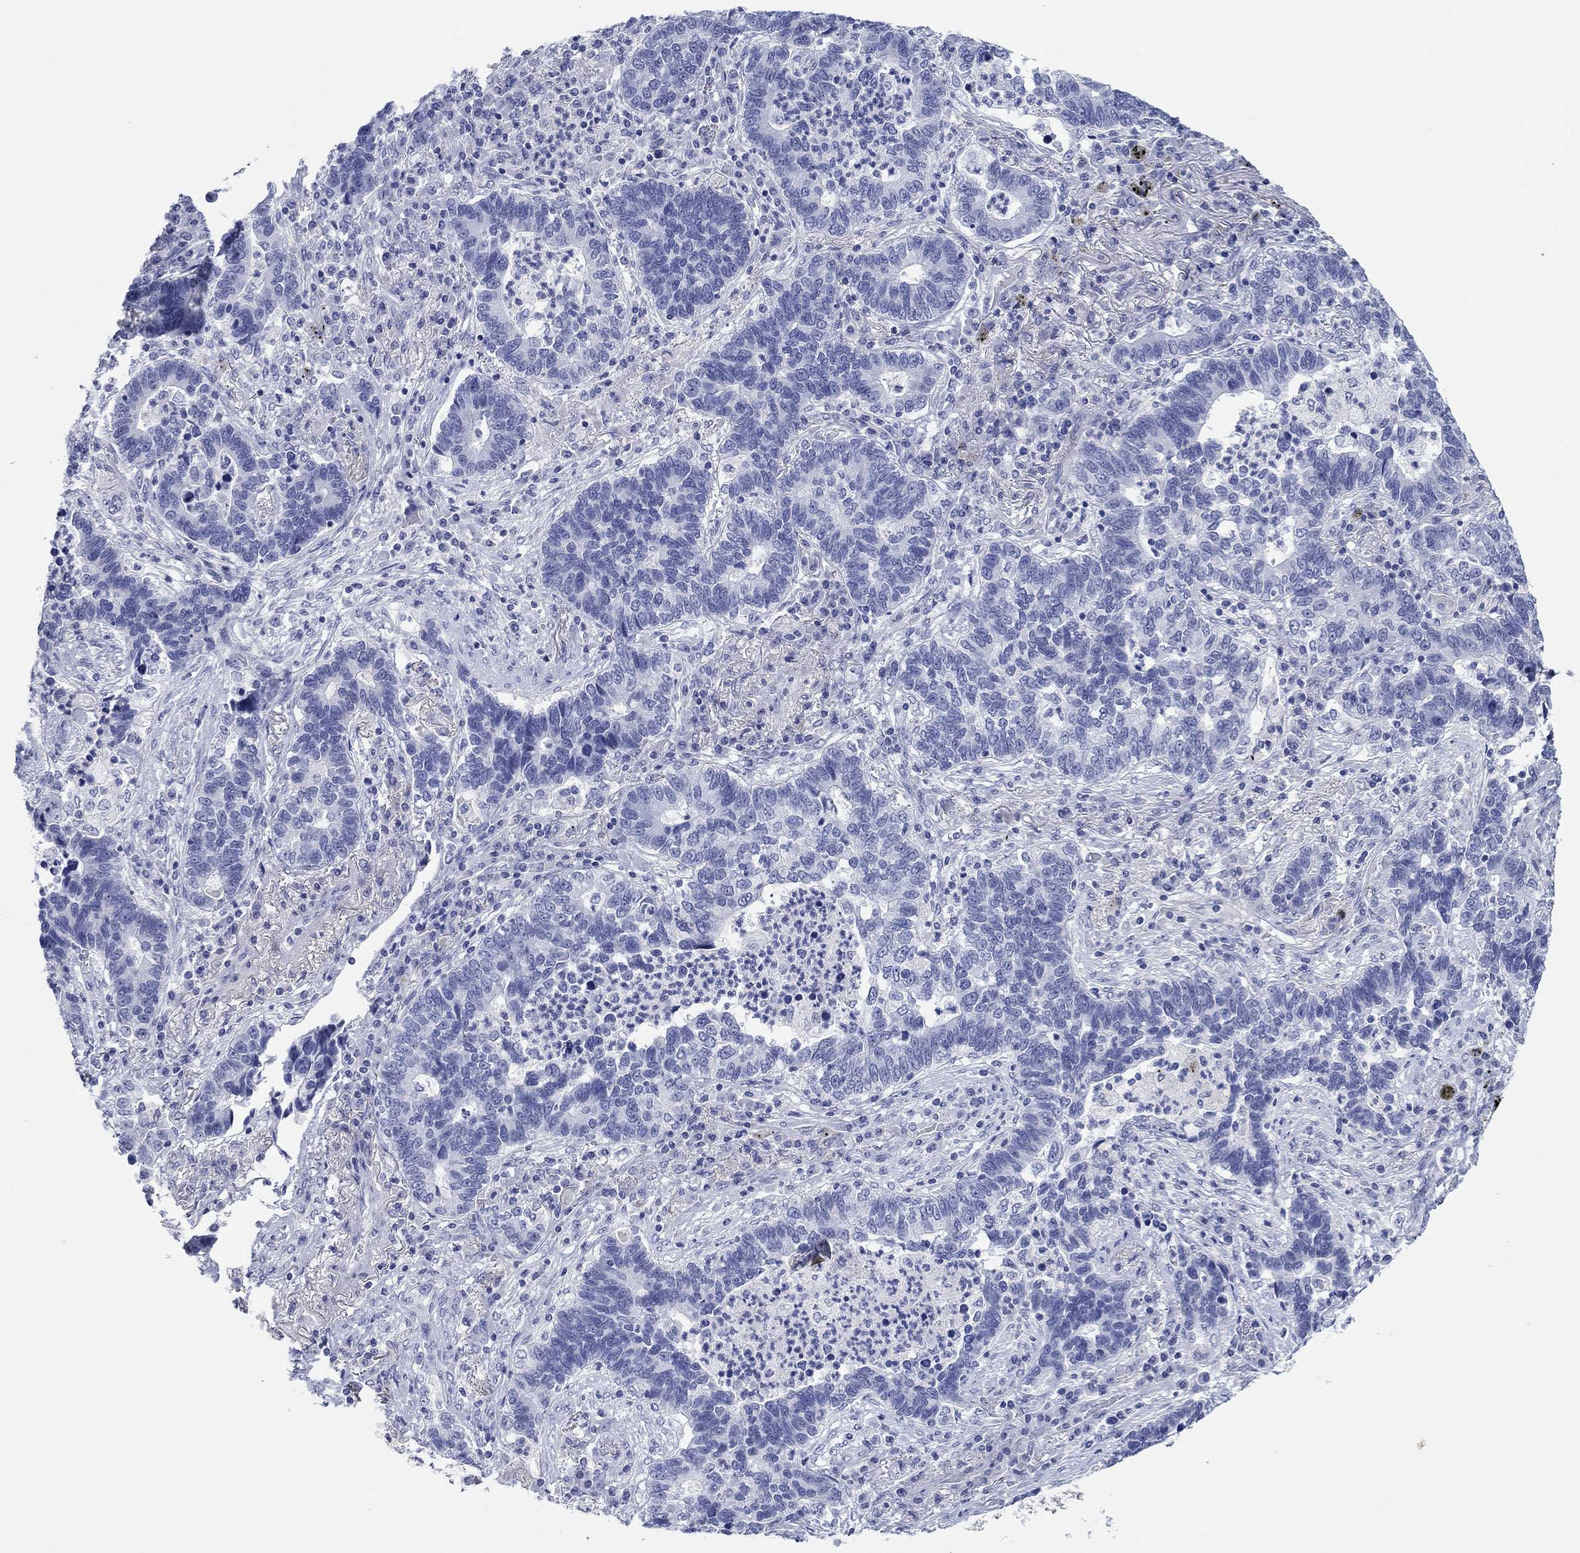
{"staining": {"intensity": "negative", "quantity": "none", "location": "none"}, "tissue": "lung cancer", "cell_type": "Tumor cells", "image_type": "cancer", "snomed": [{"axis": "morphology", "description": "Adenocarcinoma, NOS"}, {"axis": "topography", "description": "Lung"}], "caption": "DAB (3,3'-diaminobenzidine) immunohistochemical staining of human lung cancer (adenocarcinoma) reveals no significant staining in tumor cells.", "gene": "PDYN", "patient": {"sex": "female", "age": 57}}